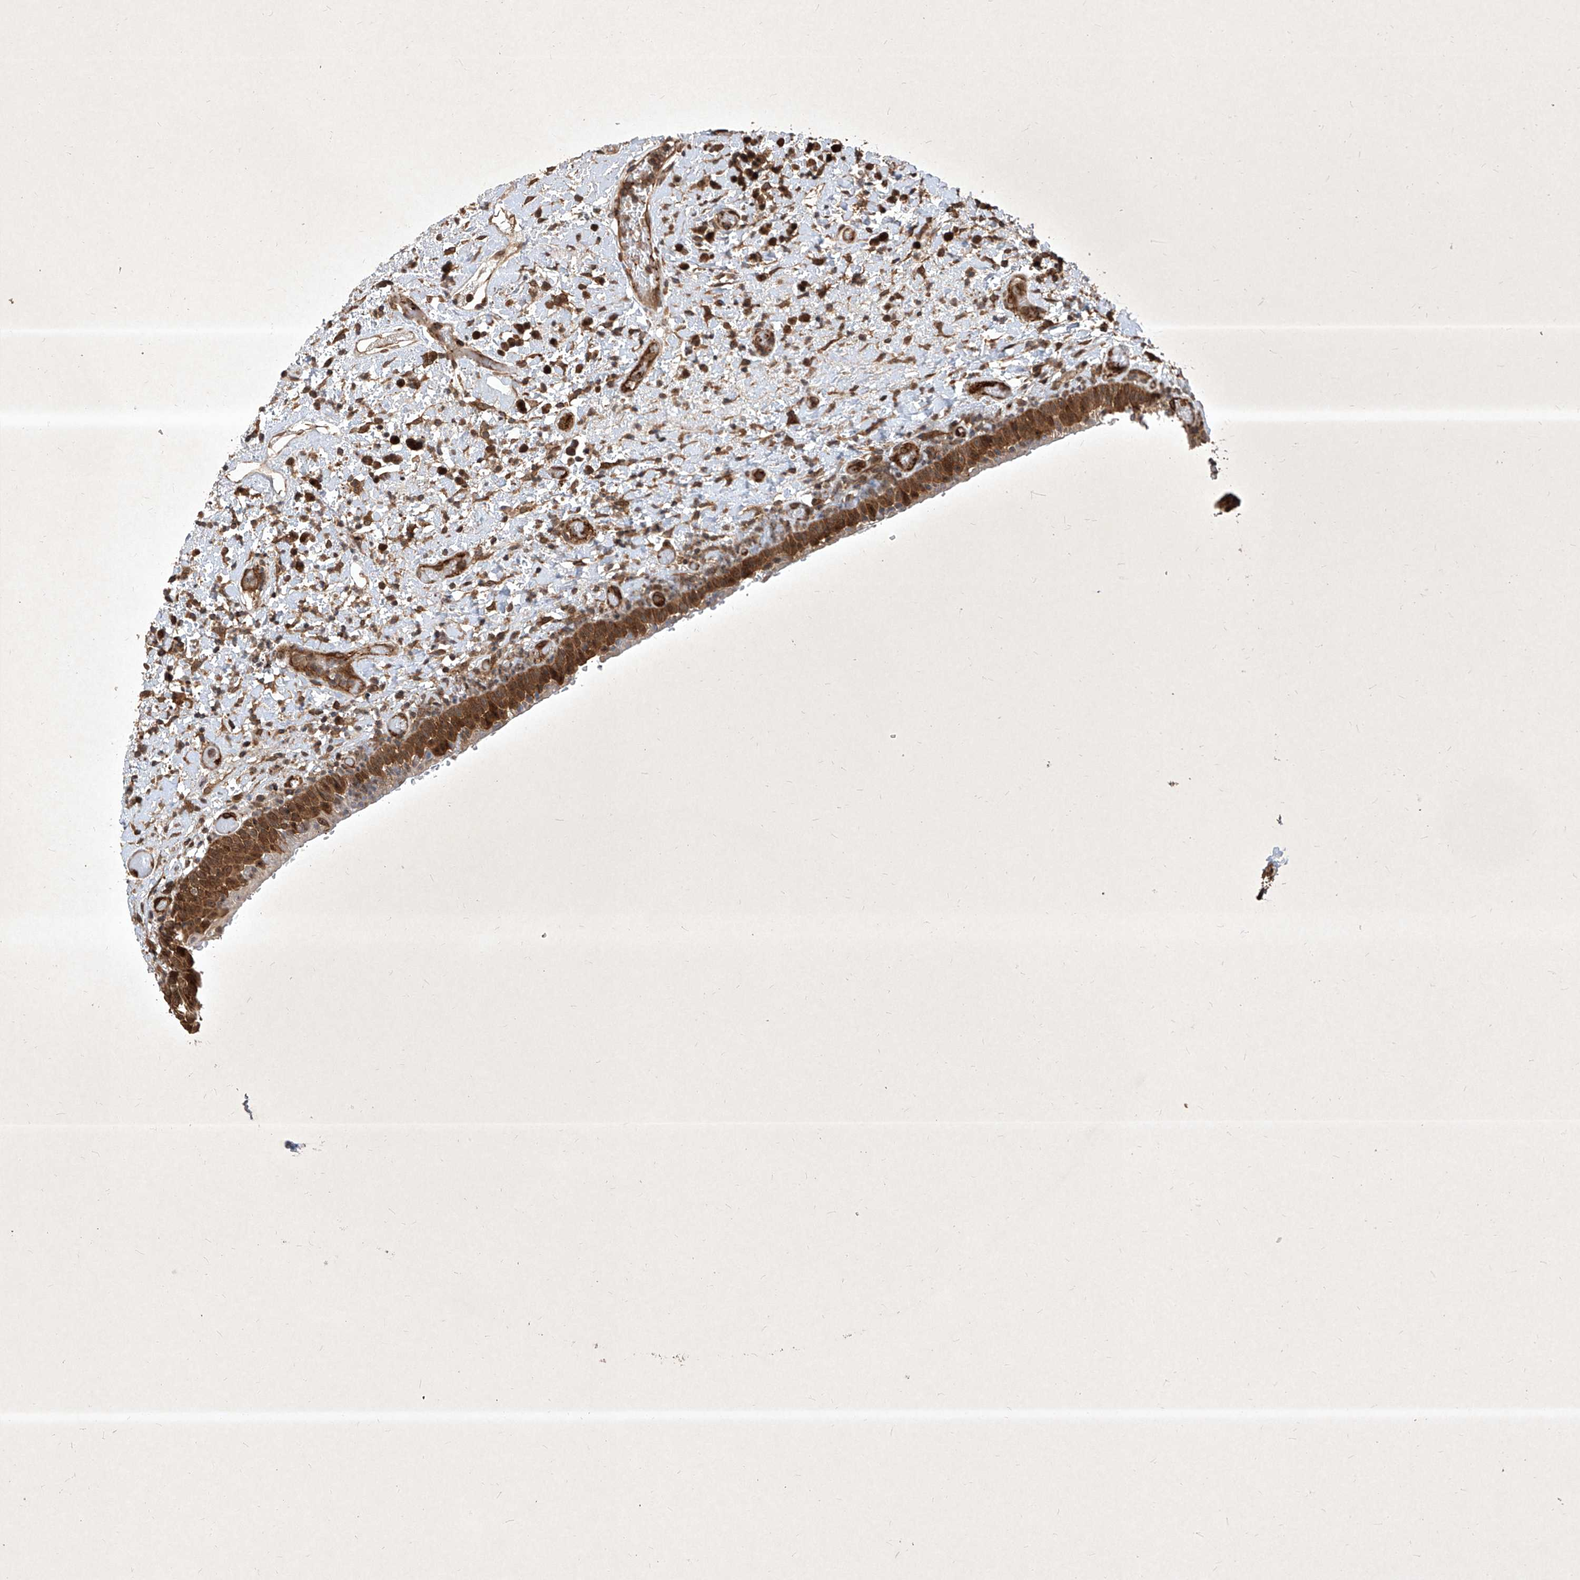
{"staining": {"intensity": "moderate", "quantity": ">75%", "location": "cytoplasmic/membranous,nuclear"}, "tissue": "oral mucosa", "cell_type": "Squamous epithelial cells", "image_type": "normal", "snomed": [{"axis": "morphology", "description": "Normal tissue, NOS"}, {"axis": "topography", "description": "Oral tissue"}], "caption": "IHC (DAB (3,3'-diaminobenzidine)) staining of benign human oral mucosa exhibits moderate cytoplasmic/membranous,nuclear protein positivity in about >75% of squamous epithelial cells.", "gene": "MAGED2", "patient": {"sex": "female", "age": 76}}